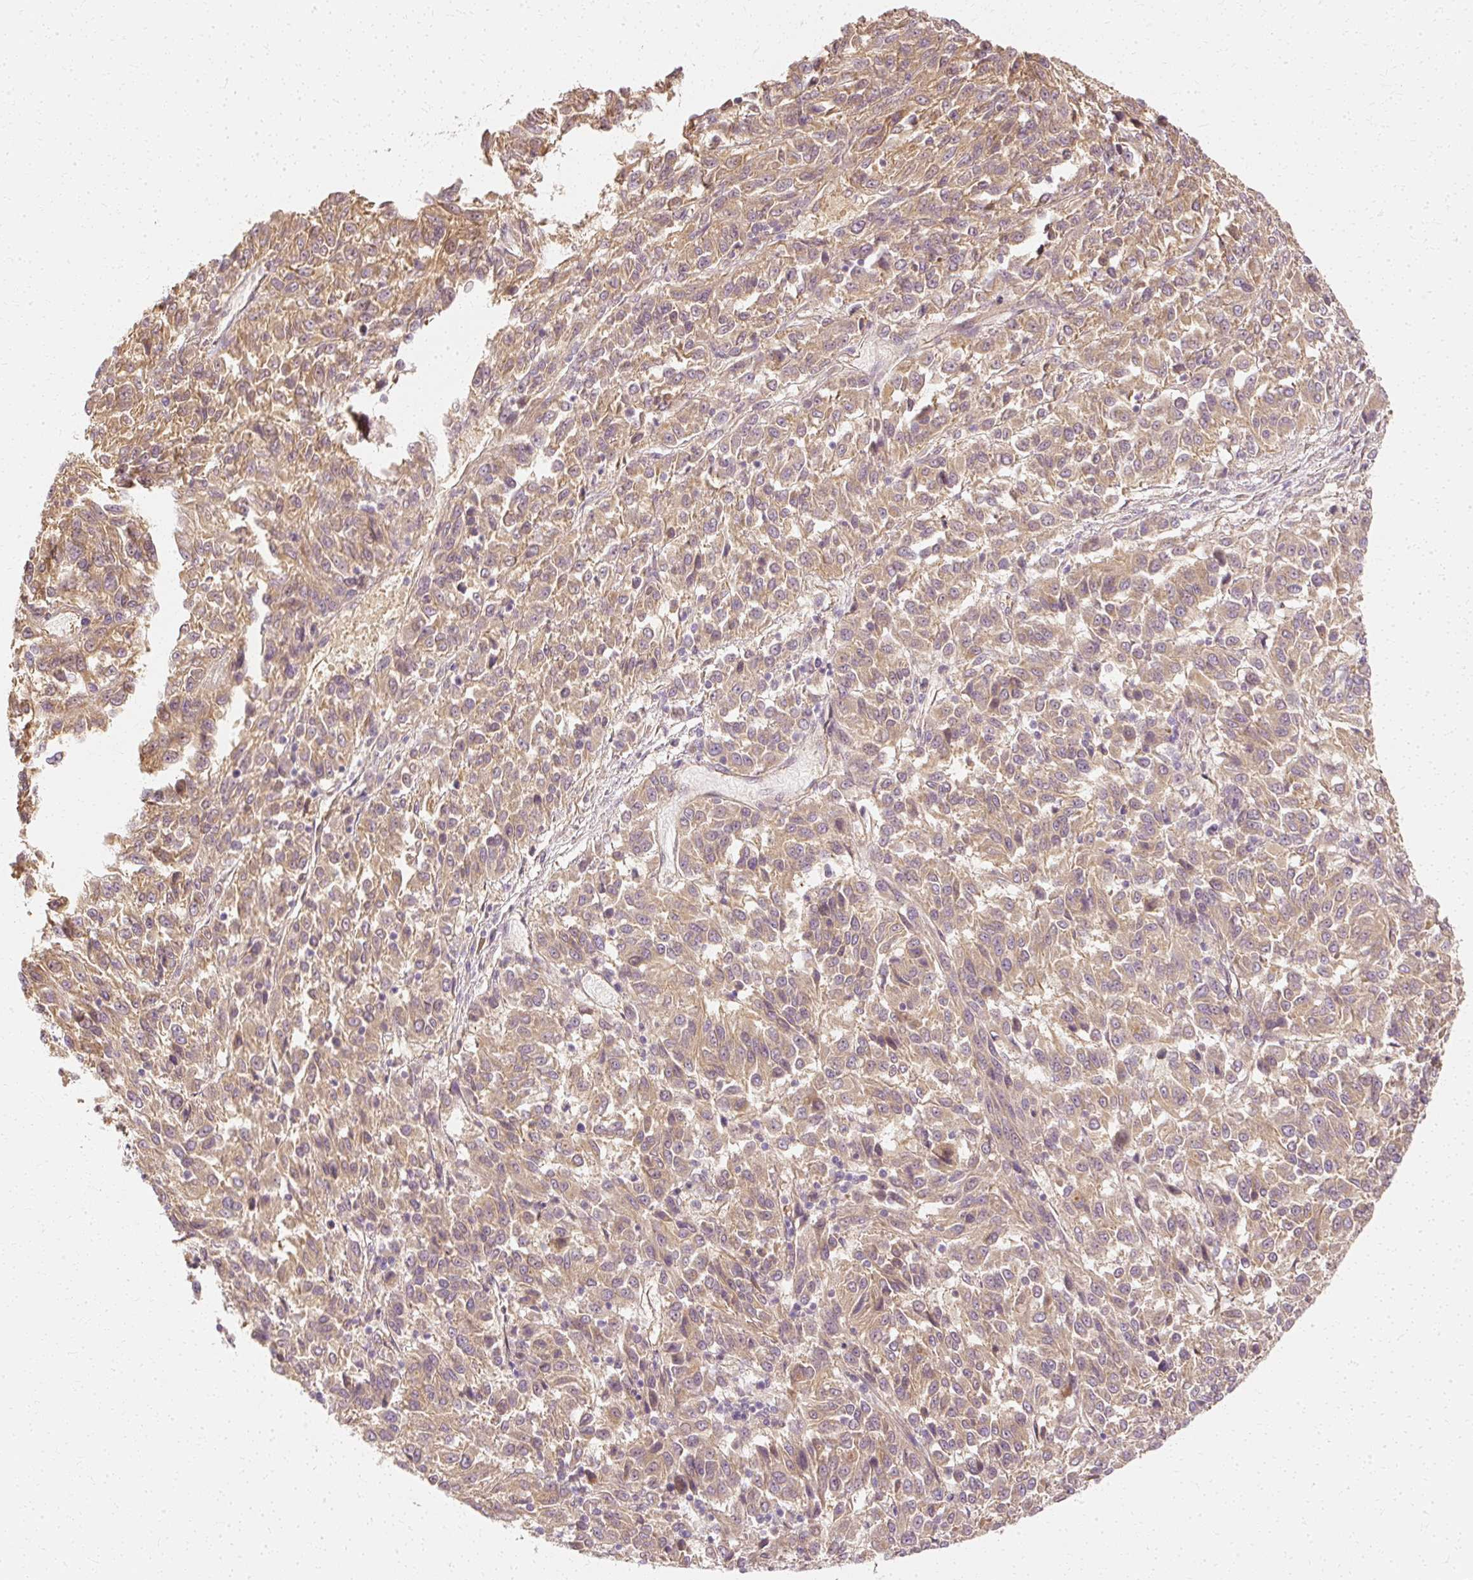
{"staining": {"intensity": "moderate", "quantity": ">75%", "location": "cytoplasmic/membranous"}, "tissue": "melanoma", "cell_type": "Tumor cells", "image_type": "cancer", "snomed": [{"axis": "morphology", "description": "Malignant melanoma, Metastatic site"}, {"axis": "topography", "description": "Lung"}], "caption": "Malignant melanoma (metastatic site) stained with a protein marker reveals moderate staining in tumor cells.", "gene": "GNAQ", "patient": {"sex": "male", "age": 64}}